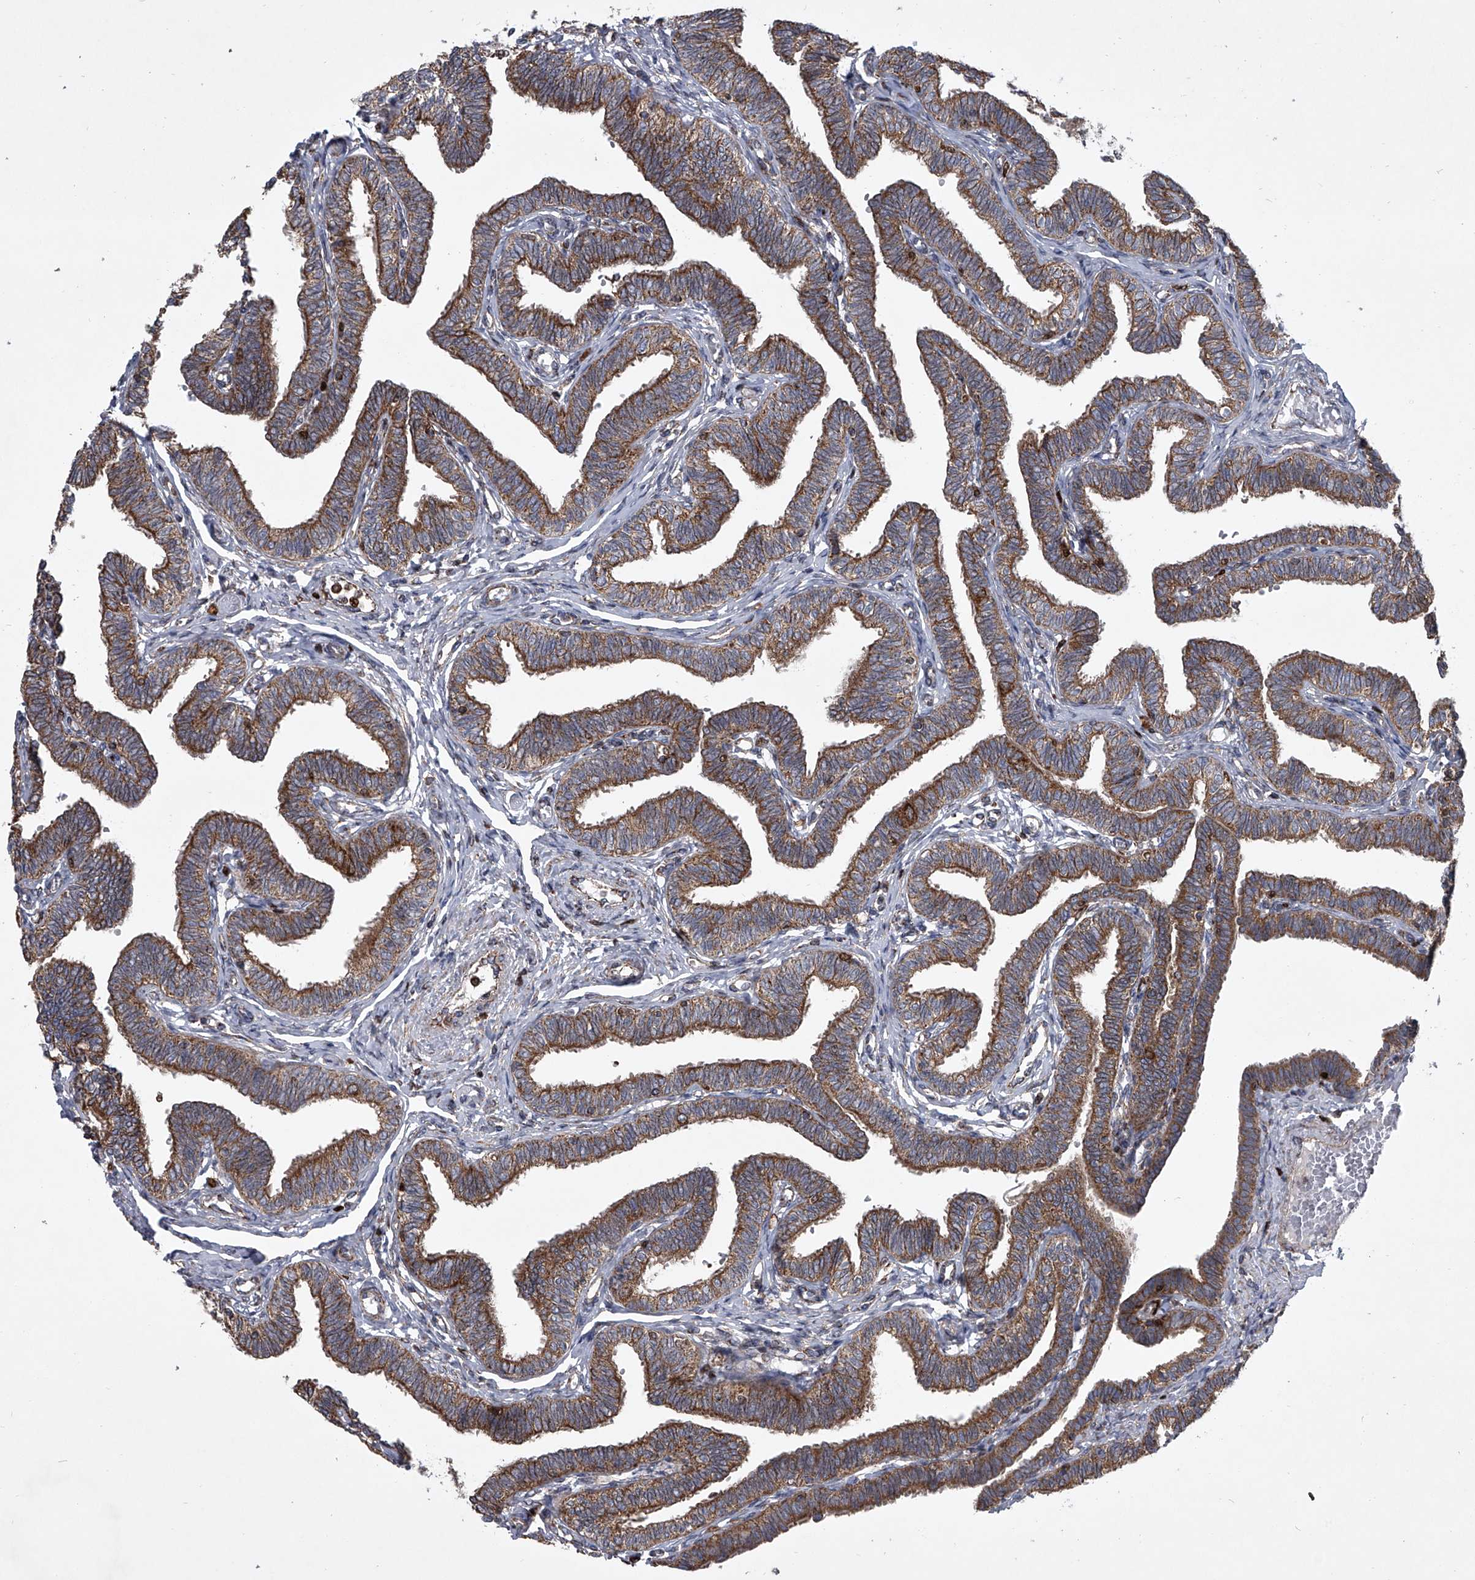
{"staining": {"intensity": "strong", "quantity": ">75%", "location": "cytoplasmic/membranous"}, "tissue": "fallopian tube", "cell_type": "Glandular cells", "image_type": "normal", "snomed": [{"axis": "morphology", "description": "Normal tissue, NOS"}, {"axis": "topography", "description": "Fallopian tube"}, {"axis": "topography", "description": "Ovary"}], "caption": "Glandular cells exhibit strong cytoplasmic/membranous staining in approximately >75% of cells in normal fallopian tube. Immunohistochemistry (ihc) stains the protein in brown and the nuclei are stained blue.", "gene": "STRADA", "patient": {"sex": "female", "age": 23}}